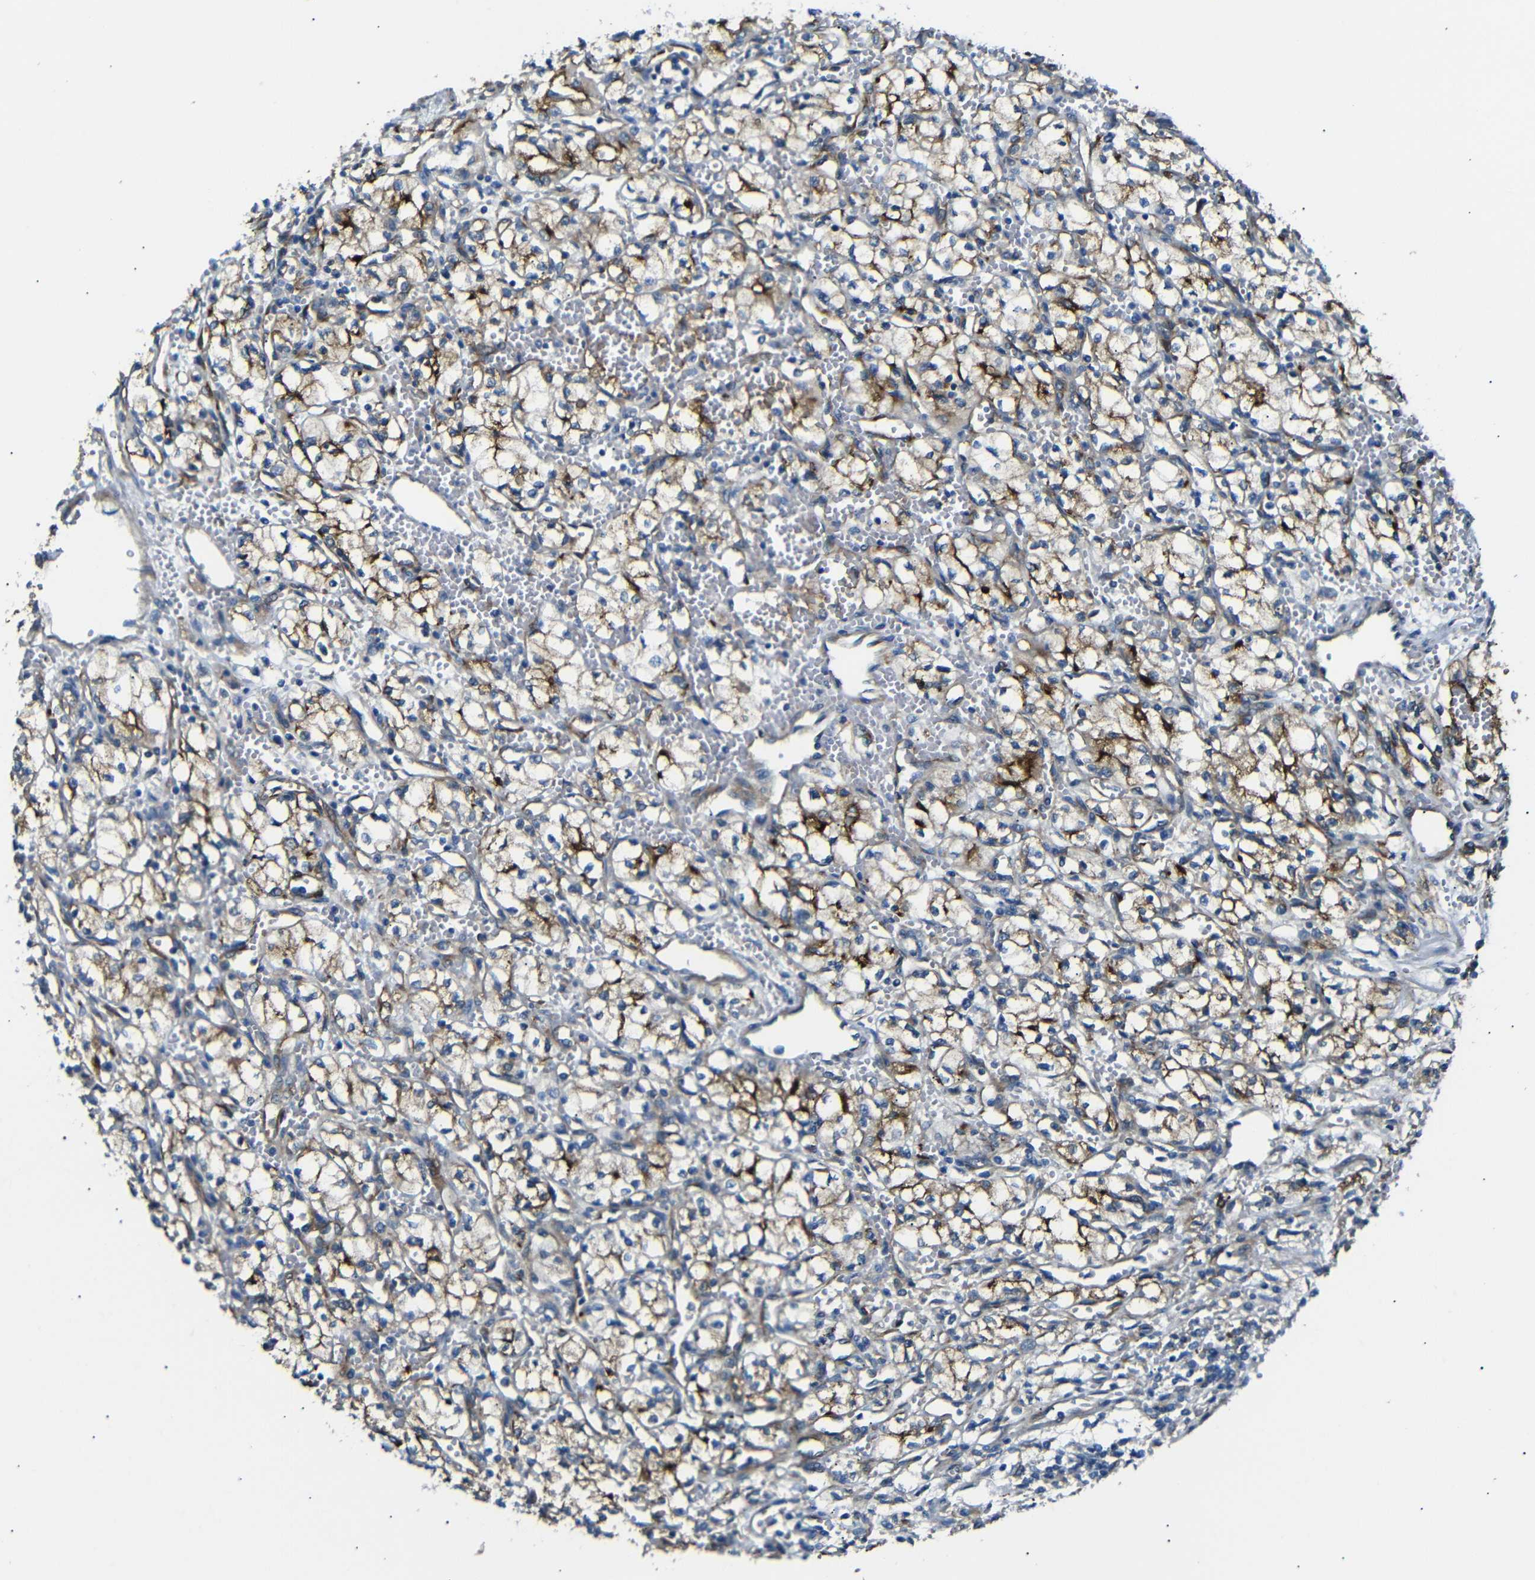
{"staining": {"intensity": "moderate", "quantity": "25%-75%", "location": "cytoplasmic/membranous"}, "tissue": "renal cancer", "cell_type": "Tumor cells", "image_type": "cancer", "snomed": [{"axis": "morphology", "description": "Normal tissue, NOS"}, {"axis": "morphology", "description": "Adenocarcinoma, NOS"}, {"axis": "topography", "description": "Kidney"}], "caption": "A photomicrograph of adenocarcinoma (renal) stained for a protein exhibits moderate cytoplasmic/membranous brown staining in tumor cells.", "gene": "MYO1B", "patient": {"sex": "male", "age": 59}}